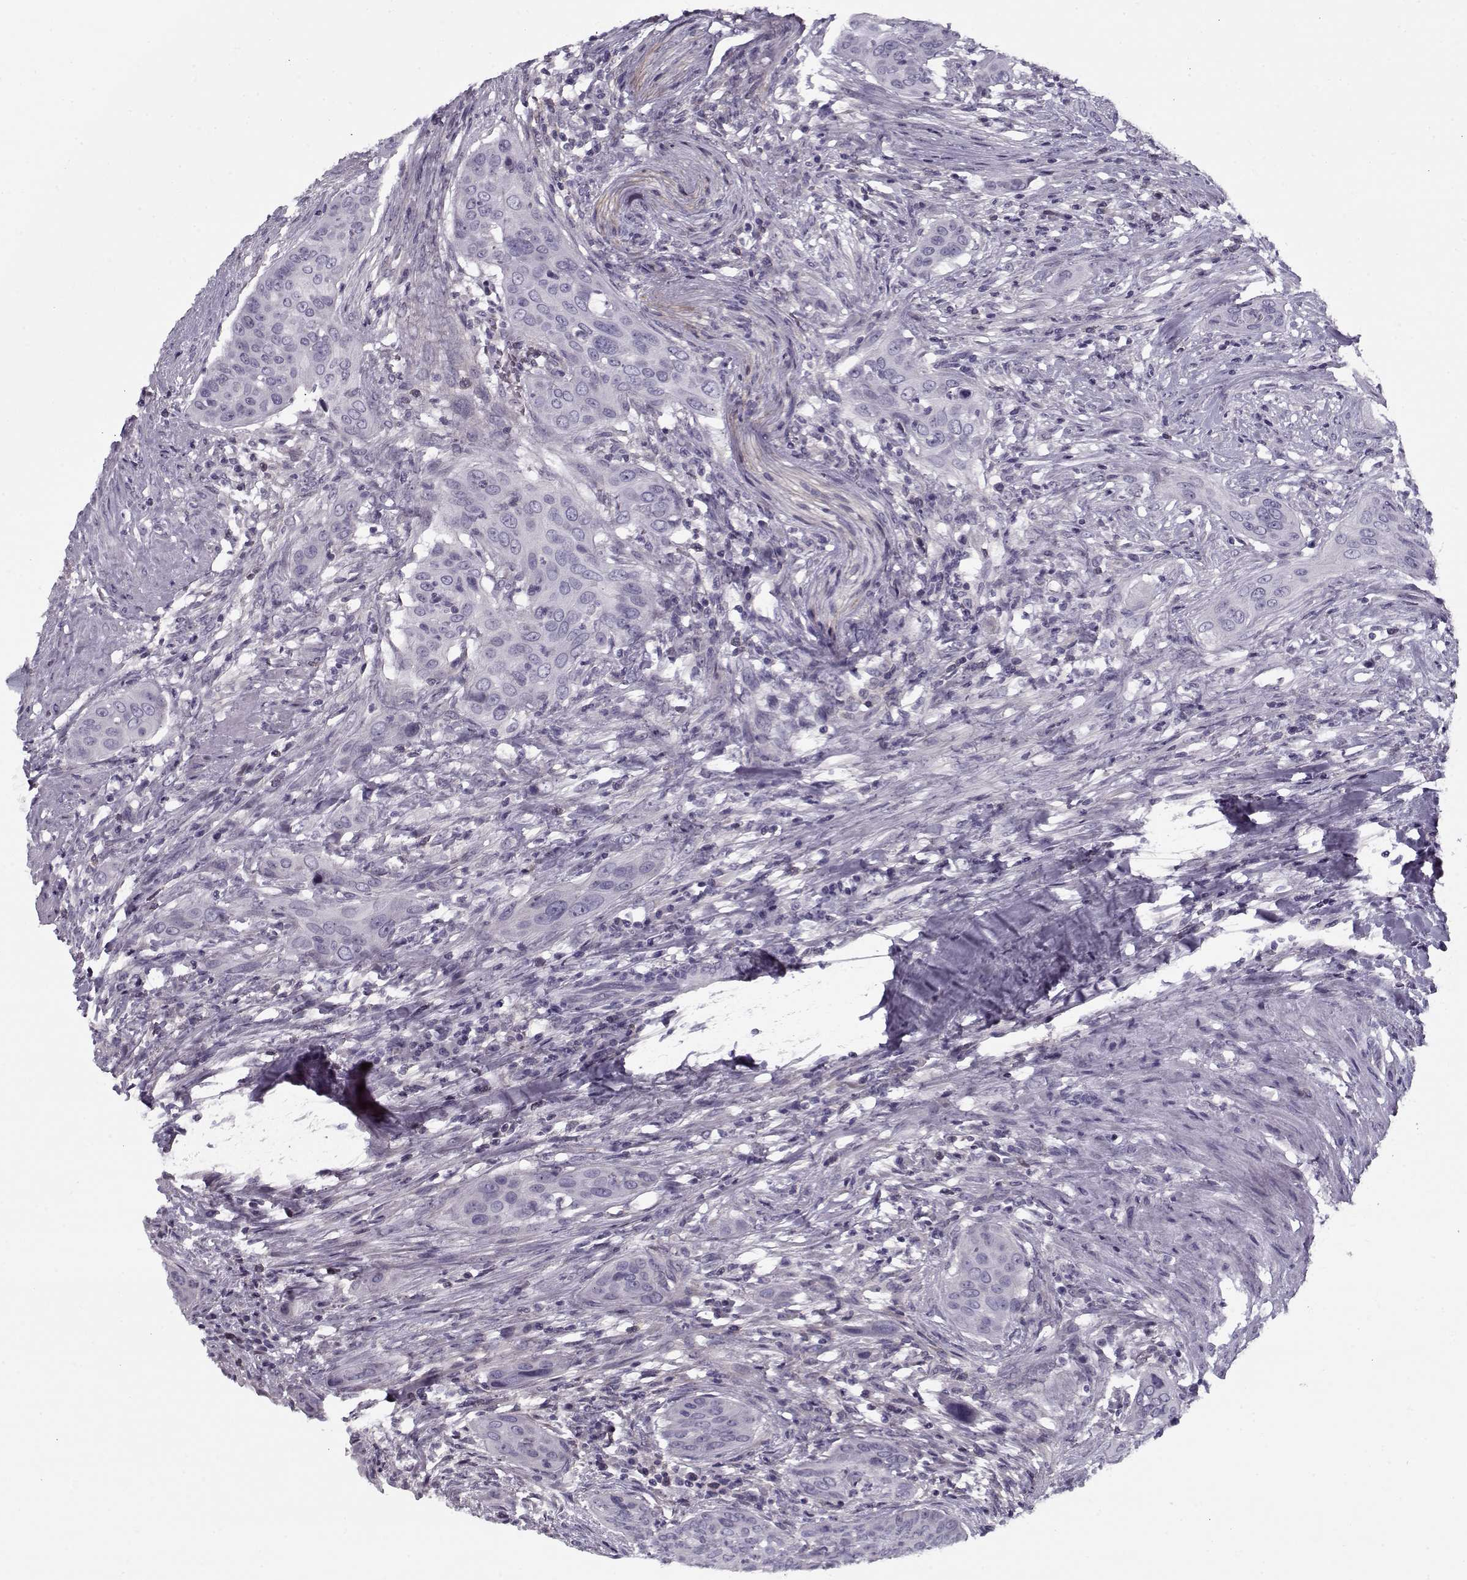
{"staining": {"intensity": "negative", "quantity": "none", "location": "none"}, "tissue": "urothelial cancer", "cell_type": "Tumor cells", "image_type": "cancer", "snomed": [{"axis": "morphology", "description": "Urothelial carcinoma, High grade"}, {"axis": "topography", "description": "Urinary bladder"}], "caption": "High magnification brightfield microscopy of high-grade urothelial carcinoma stained with DAB (brown) and counterstained with hematoxylin (blue): tumor cells show no significant staining. Brightfield microscopy of immunohistochemistry stained with DAB (brown) and hematoxylin (blue), captured at high magnification.", "gene": "PP2D1", "patient": {"sex": "male", "age": 82}}